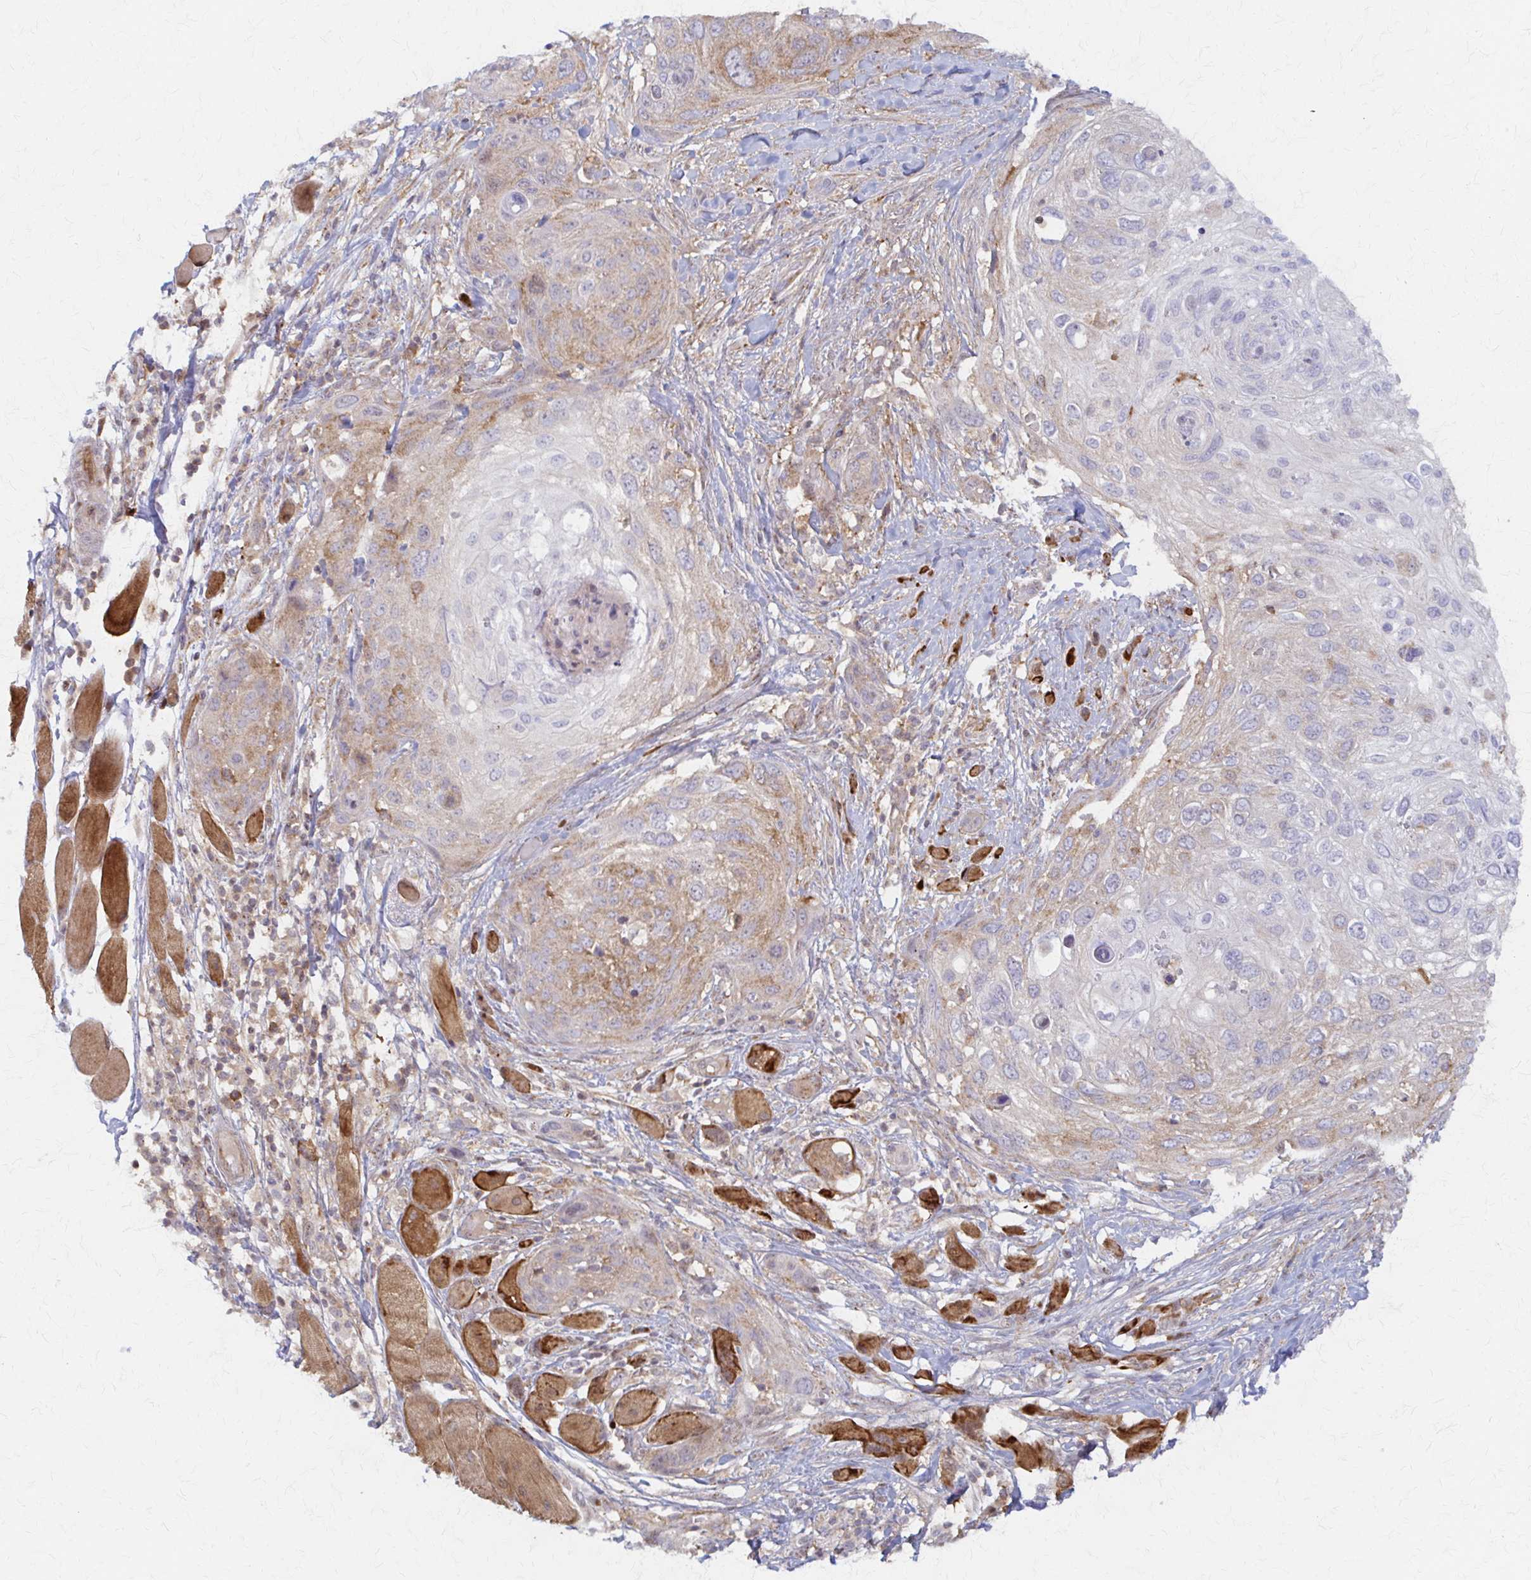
{"staining": {"intensity": "weak", "quantity": ">75%", "location": "cytoplasmic/membranous"}, "tissue": "skin cancer", "cell_type": "Tumor cells", "image_type": "cancer", "snomed": [{"axis": "morphology", "description": "Squamous cell carcinoma, NOS"}, {"axis": "topography", "description": "Skin"}], "caption": "This micrograph displays IHC staining of human skin squamous cell carcinoma, with low weak cytoplasmic/membranous positivity in about >75% of tumor cells.", "gene": "ARHGAP35", "patient": {"sex": "female", "age": 87}}